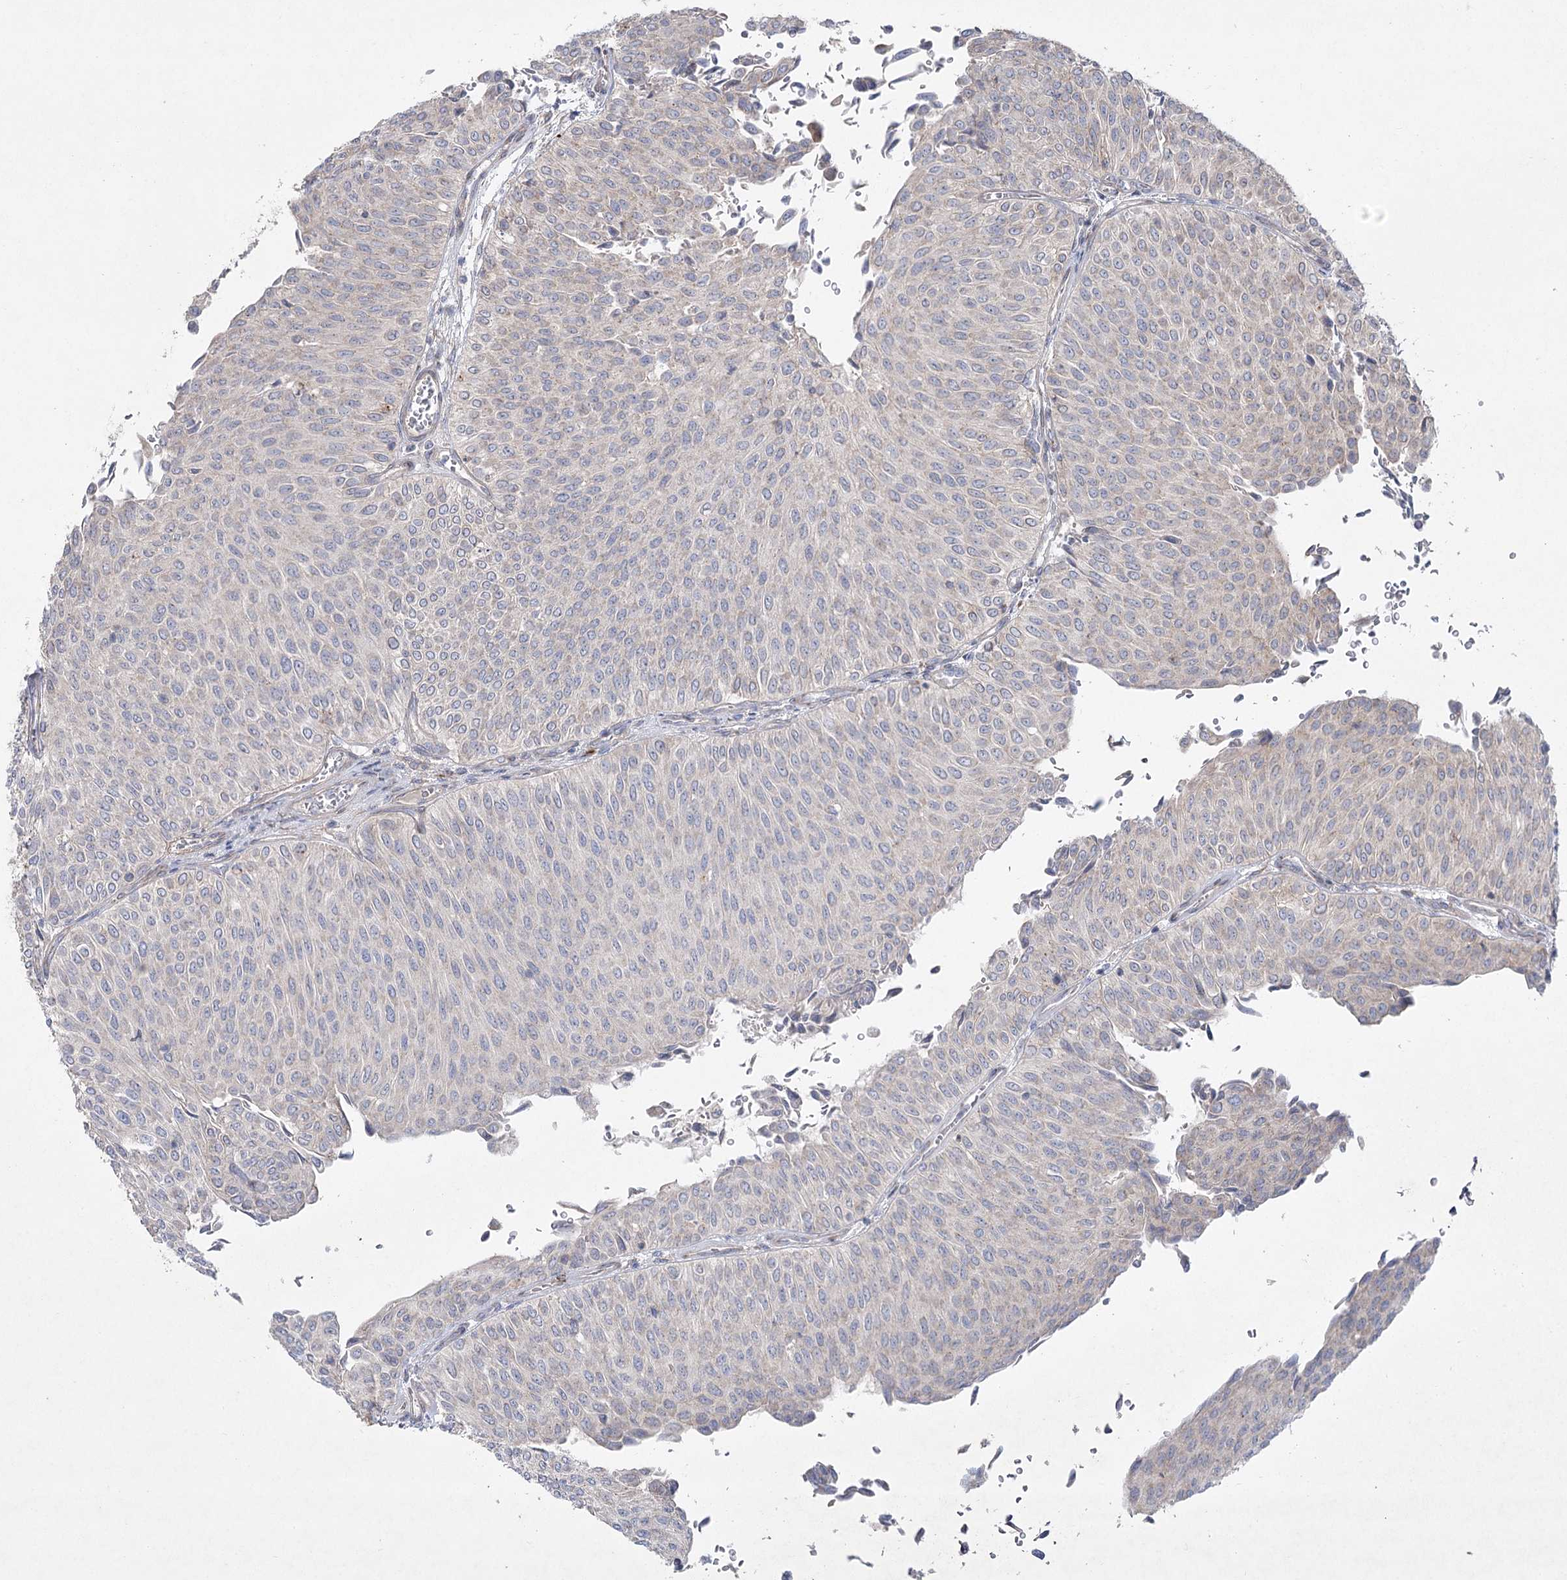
{"staining": {"intensity": "moderate", "quantity": "<25%", "location": "cytoplasmic/membranous"}, "tissue": "urothelial cancer", "cell_type": "Tumor cells", "image_type": "cancer", "snomed": [{"axis": "morphology", "description": "Urothelial carcinoma, Low grade"}, {"axis": "topography", "description": "Urinary bladder"}], "caption": "Urothelial cancer stained with a protein marker reveals moderate staining in tumor cells.", "gene": "SH3BP5L", "patient": {"sex": "male", "age": 78}}